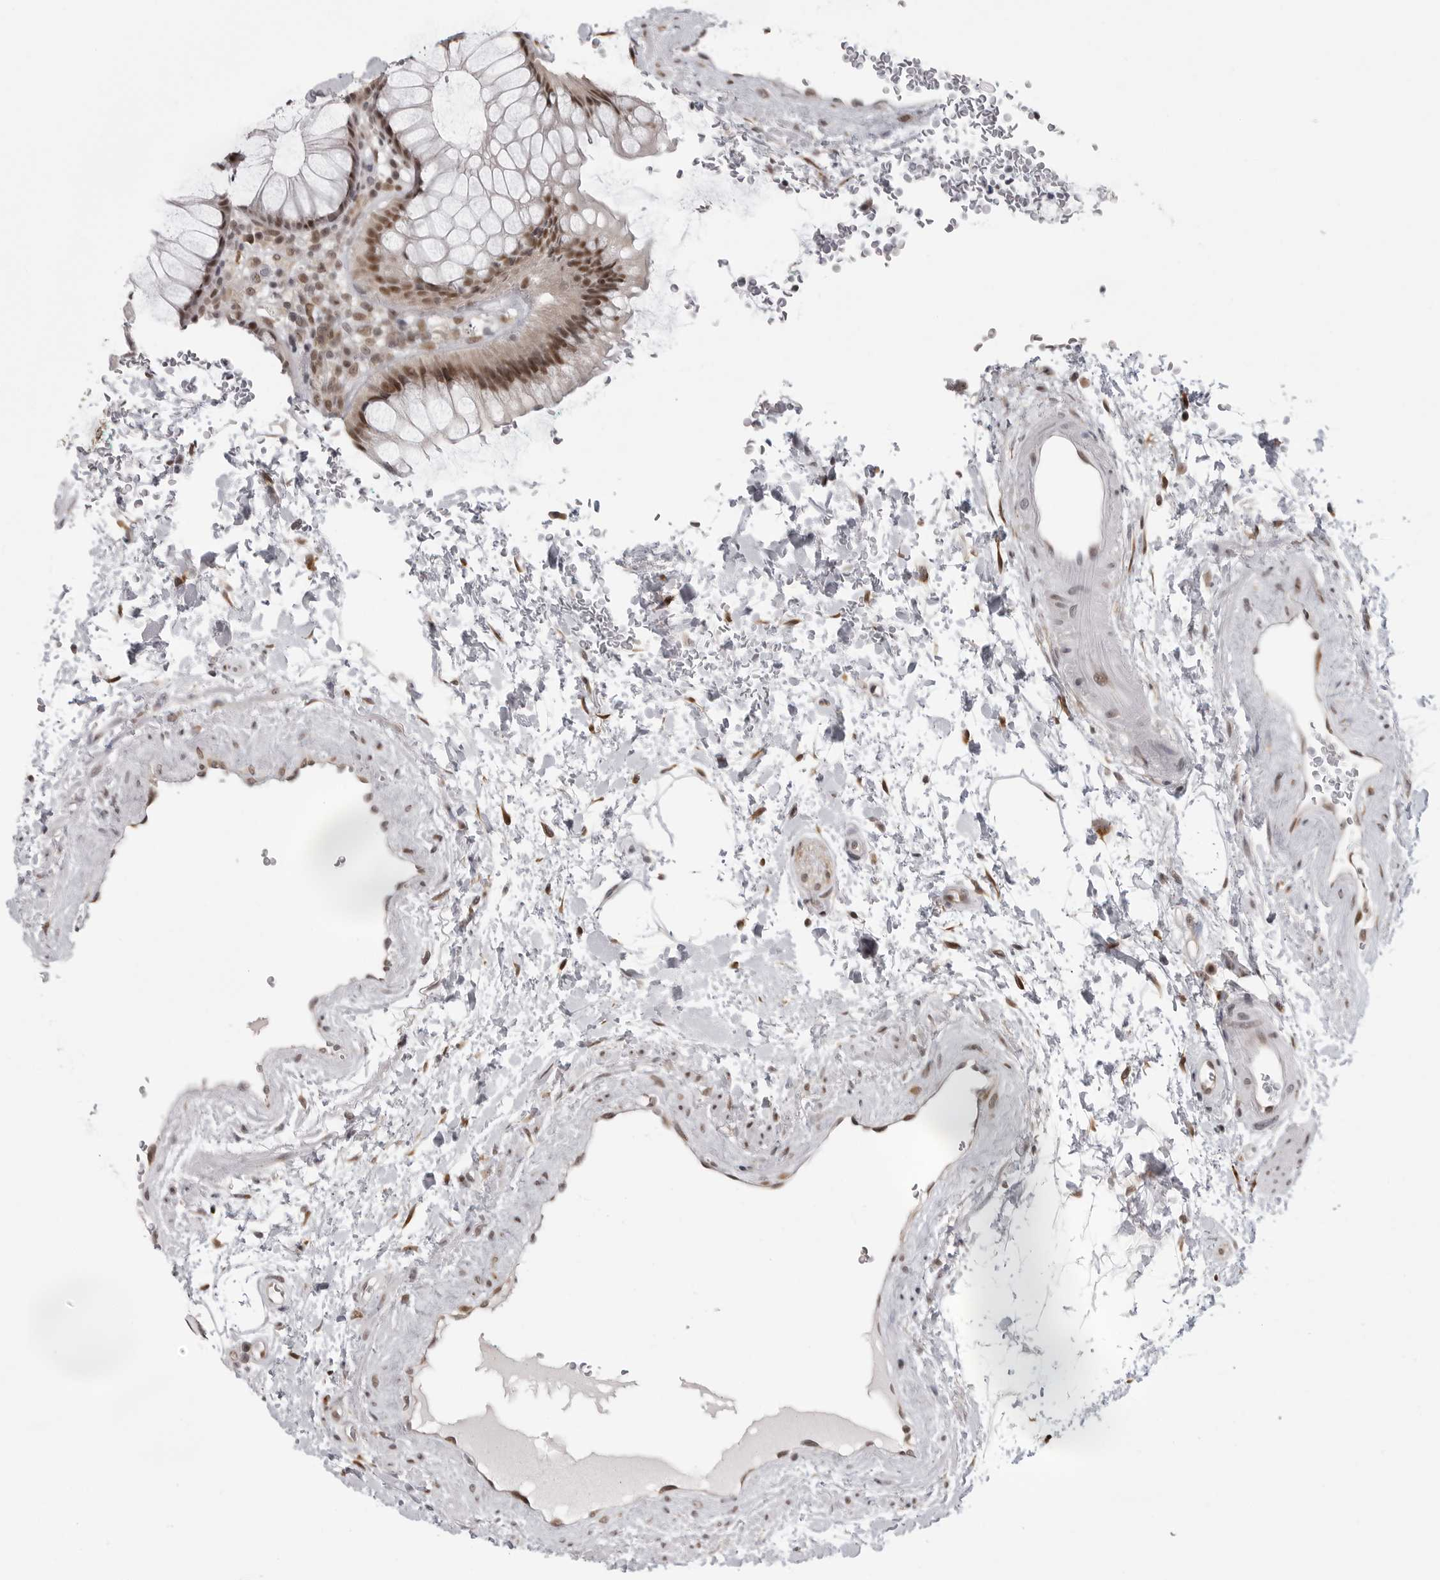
{"staining": {"intensity": "strong", "quantity": ">75%", "location": "nuclear"}, "tissue": "rectum", "cell_type": "Glandular cells", "image_type": "normal", "snomed": [{"axis": "morphology", "description": "Normal tissue, NOS"}, {"axis": "topography", "description": "Rectum"}], "caption": "Immunohistochemical staining of normal rectum exhibits >75% levels of strong nuclear protein positivity in about >75% of glandular cells. (DAB IHC, brown staining for protein, blue staining for nuclei).", "gene": "PRDM10", "patient": {"sex": "male", "age": 51}}